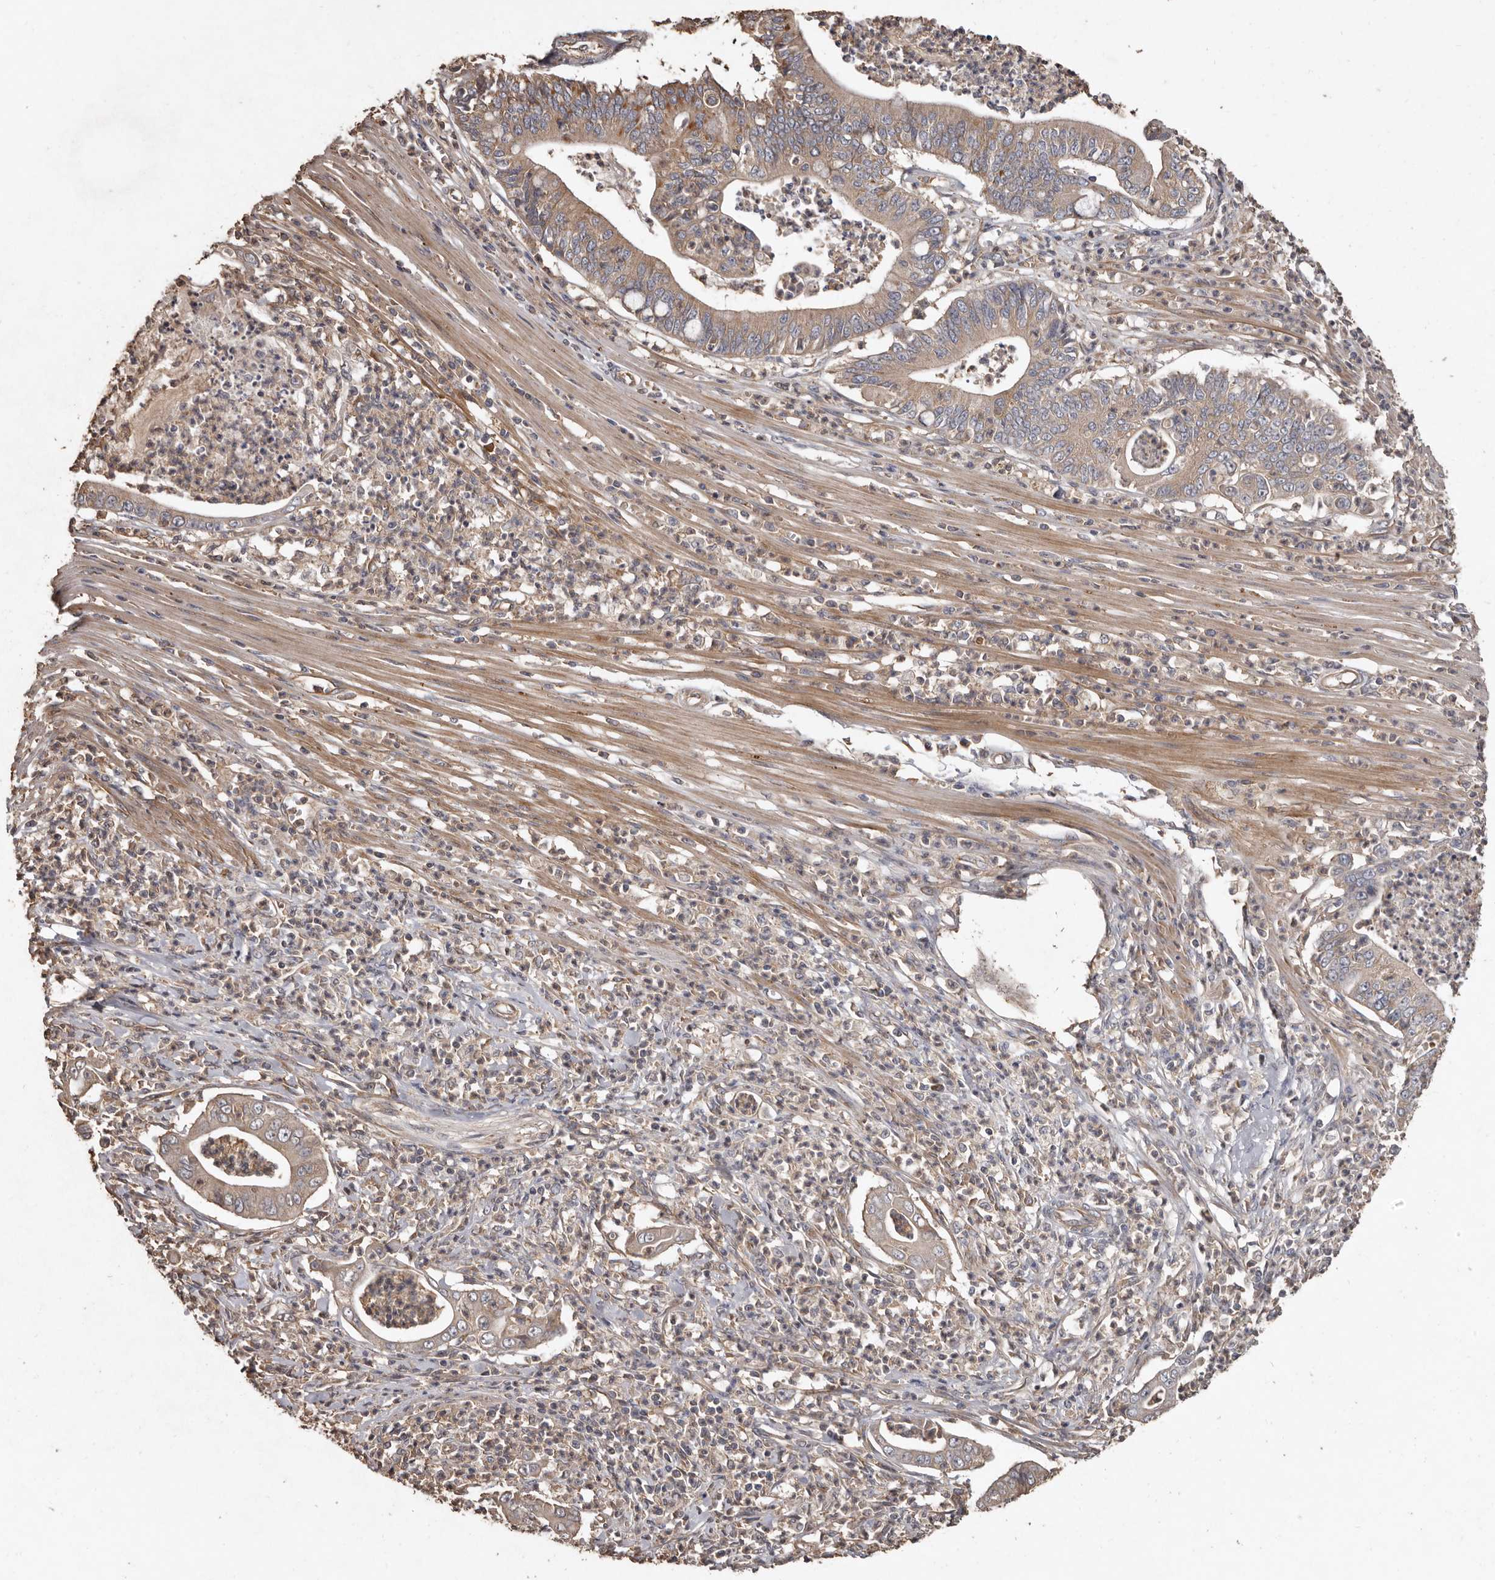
{"staining": {"intensity": "weak", "quantity": ">75%", "location": "cytoplasmic/membranous"}, "tissue": "pancreatic cancer", "cell_type": "Tumor cells", "image_type": "cancer", "snomed": [{"axis": "morphology", "description": "Adenocarcinoma, NOS"}, {"axis": "topography", "description": "Pancreas"}], "caption": "A histopathology image showing weak cytoplasmic/membranous staining in about >75% of tumor cells in pancreatic cancer (adenocarcinoma), as visualized by brown immunohistochemical staining.", "gene": "FLCN", "patient": {"sex": "male", "age": 69}}